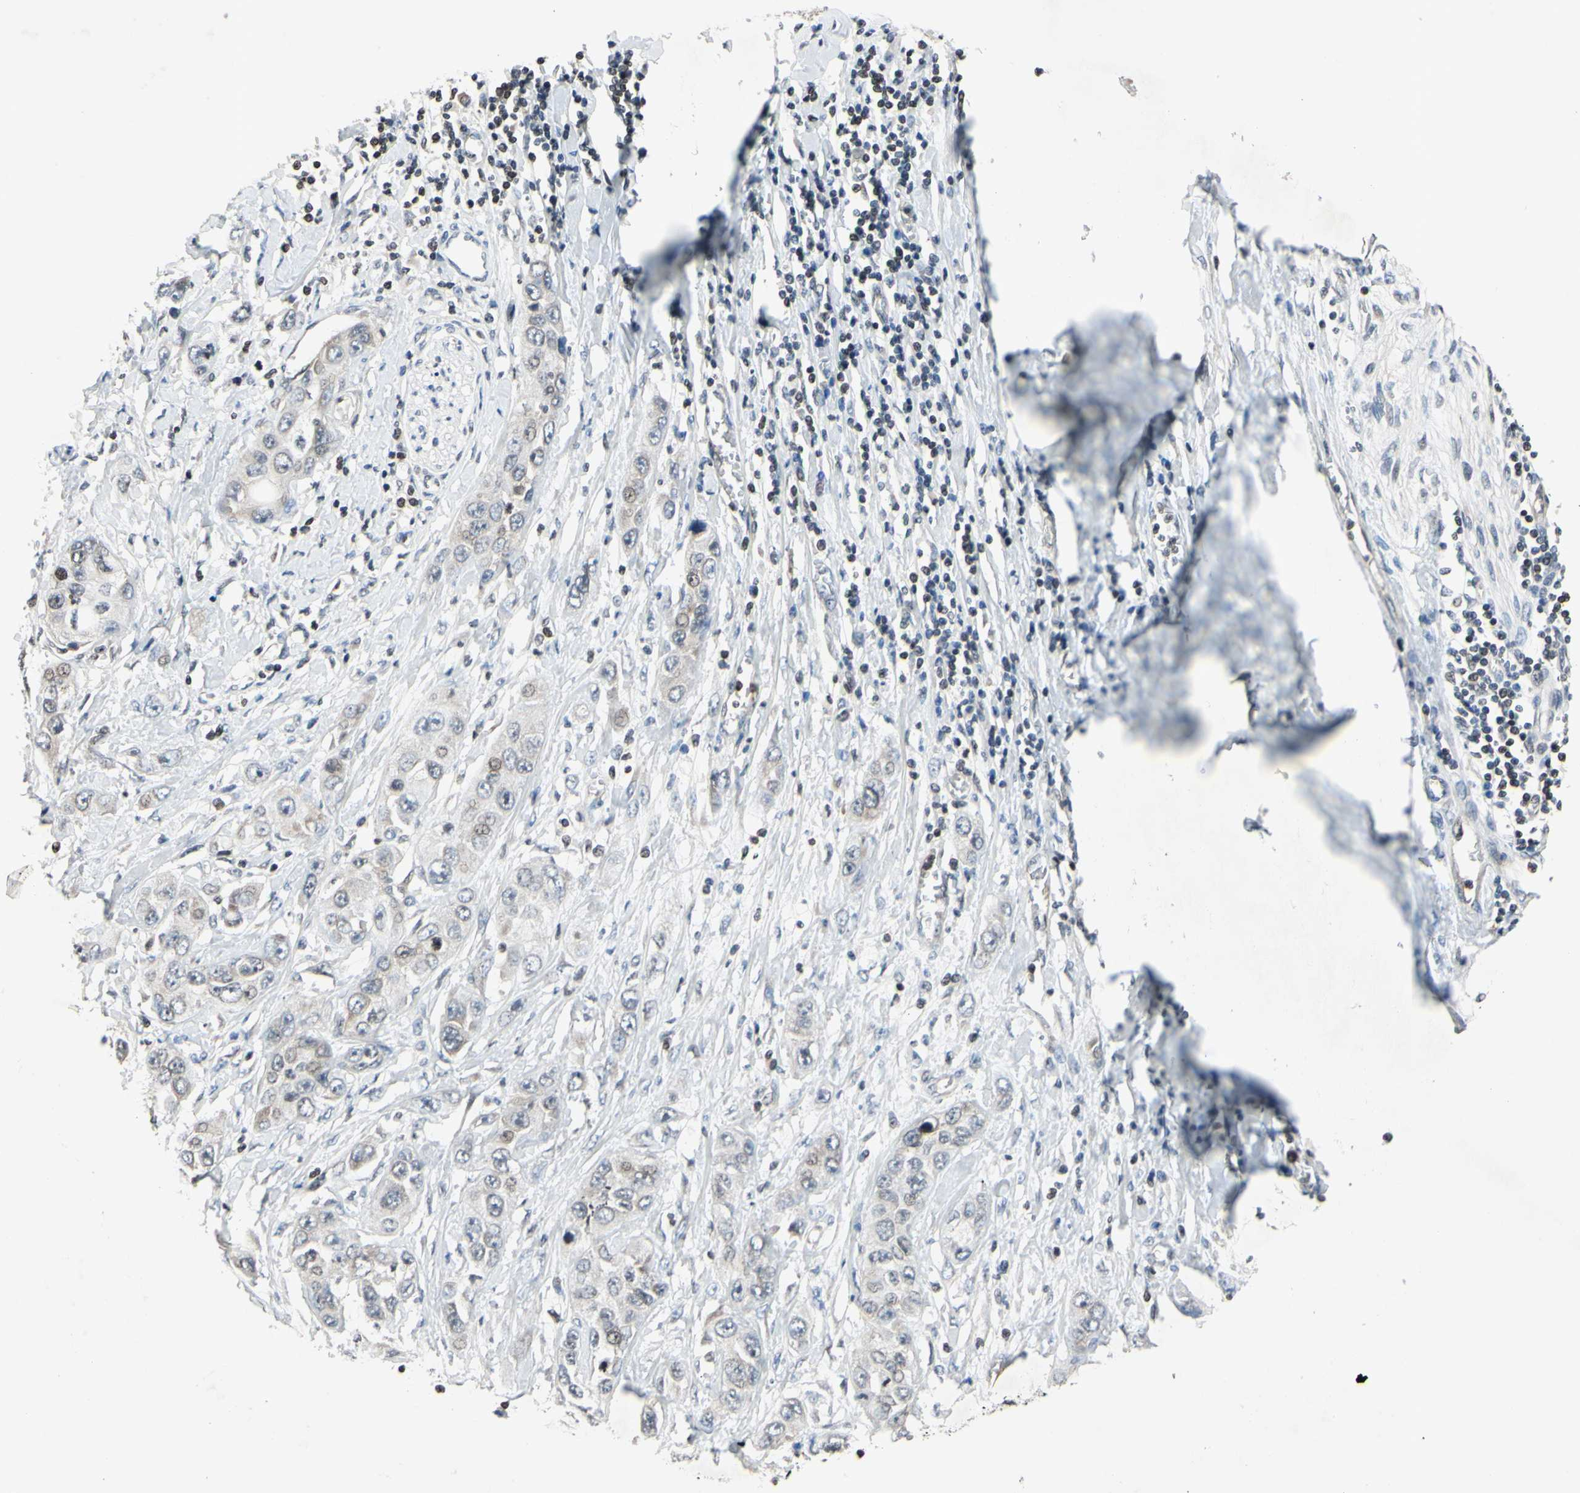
{"staining": {"intensity": "weak", "quantity": "<25%", "location": "nuclear"}, "tissue": "pancreatic cancer", "cell_type": "Tumor cells", "image_type": "cancer", "snomed": [{"axis": "morphology", "description": "Adenocarcinoma, NOS"}, {"axis": "topography", "description": "Pancreas"}], "caption": "A high-resolution micrograph shows immunohistochemistry (IHC) staining of pancreatic cancer, which shows no significant expression in tumor cells. (DAB (3,3'-diaminobenzidine) immunohistochemistry visualized using brightfield microscopy, high magnification).", "gene": "ARG1", "patient": {"sex": "female", "age": 70}}